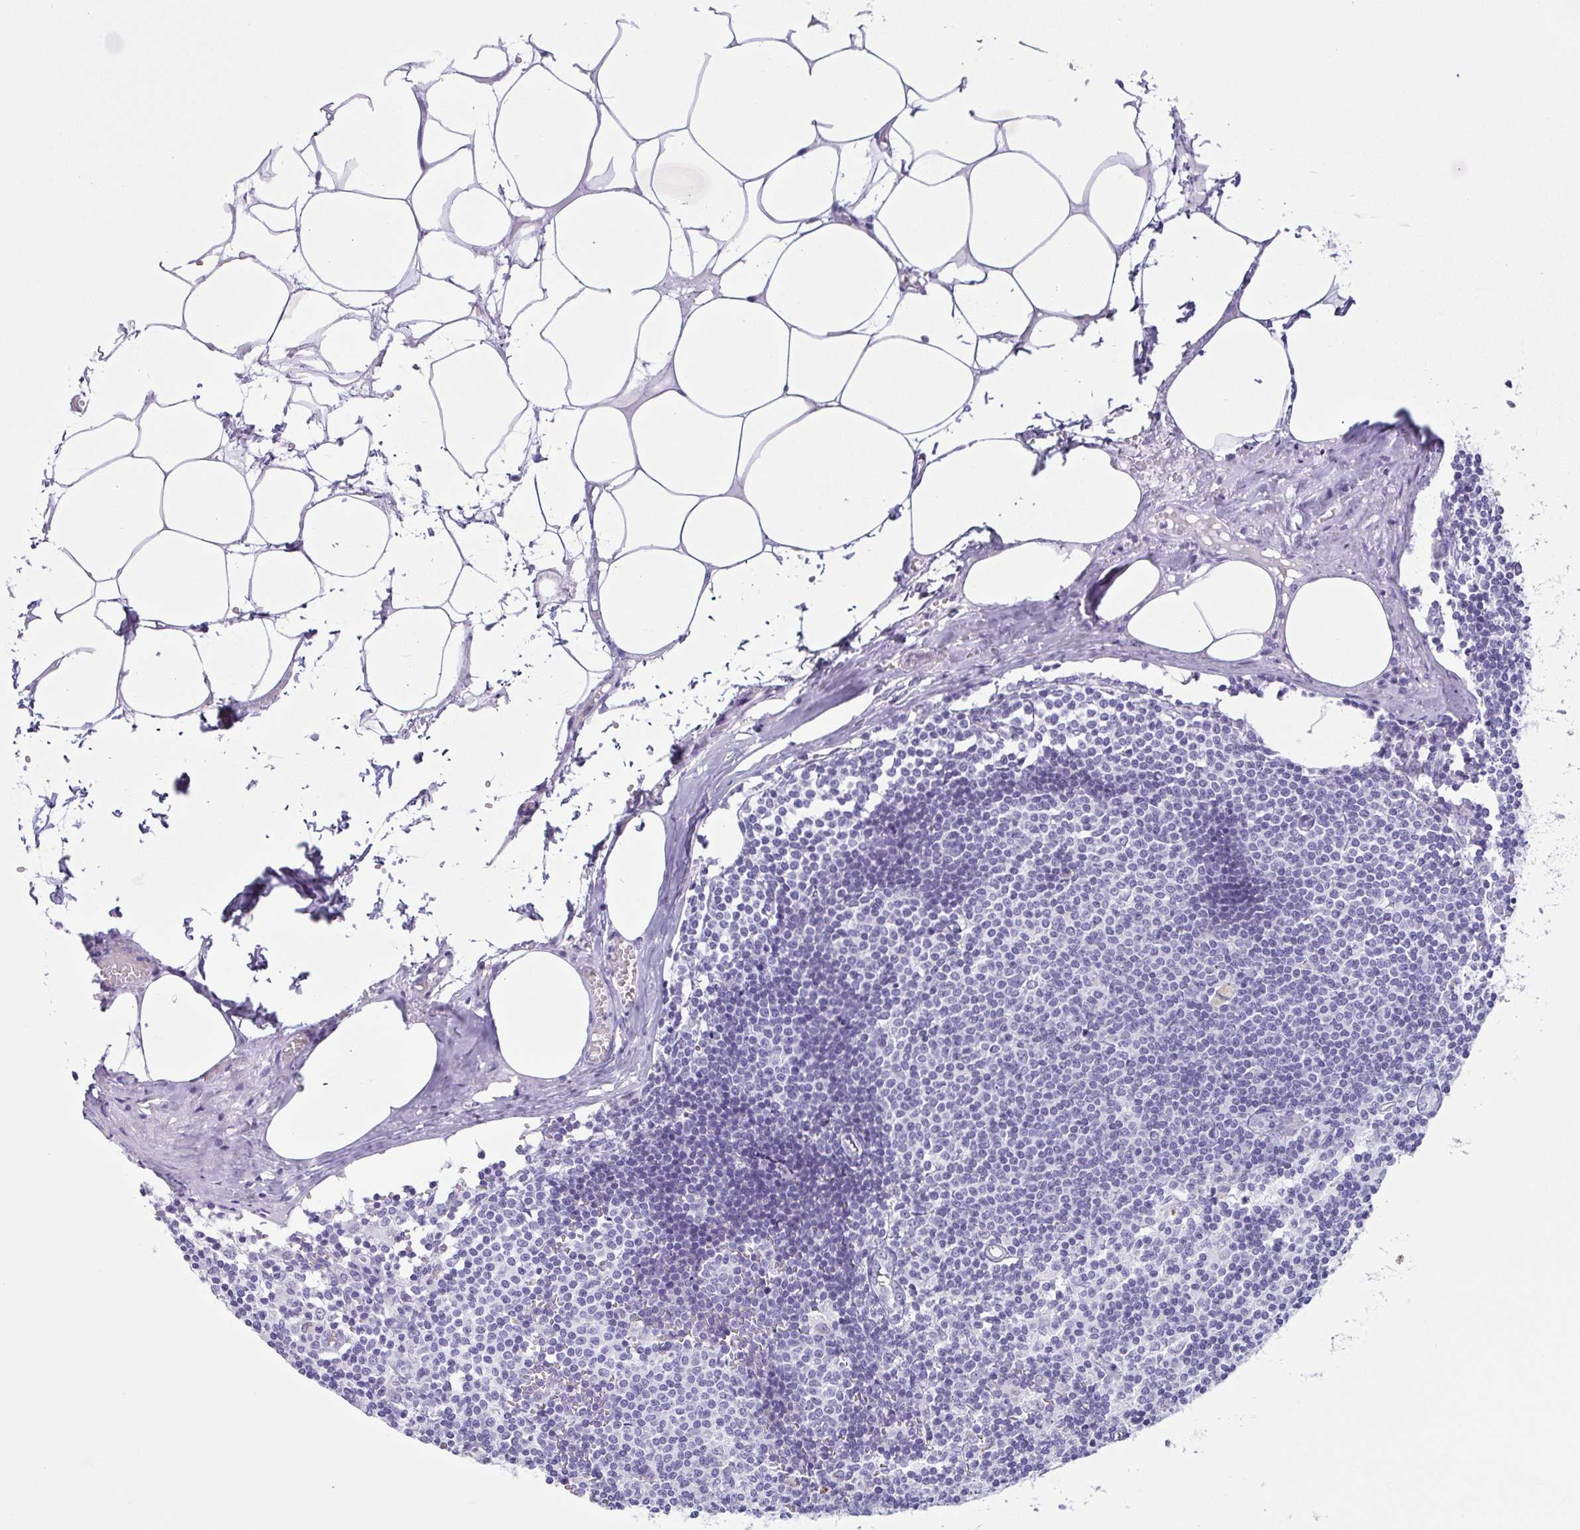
{"staining": {"intensity": "negative", "quantity": "none", "location": "none"}, "tissue": "lymph node", "cell_type": "Germinal center cells", "image_type": "normal", "snomed": [{"axis": "morphology", "description": "Normal tissue, NOS"}, {"axis": "topography", "description": "Lymph node"}], "caption": "The photomicrograph demonstrates no significant staining in germinal center cells of lymph node.", "gene": "TEX19", "patient": {"sex": "female", "age": 69}}